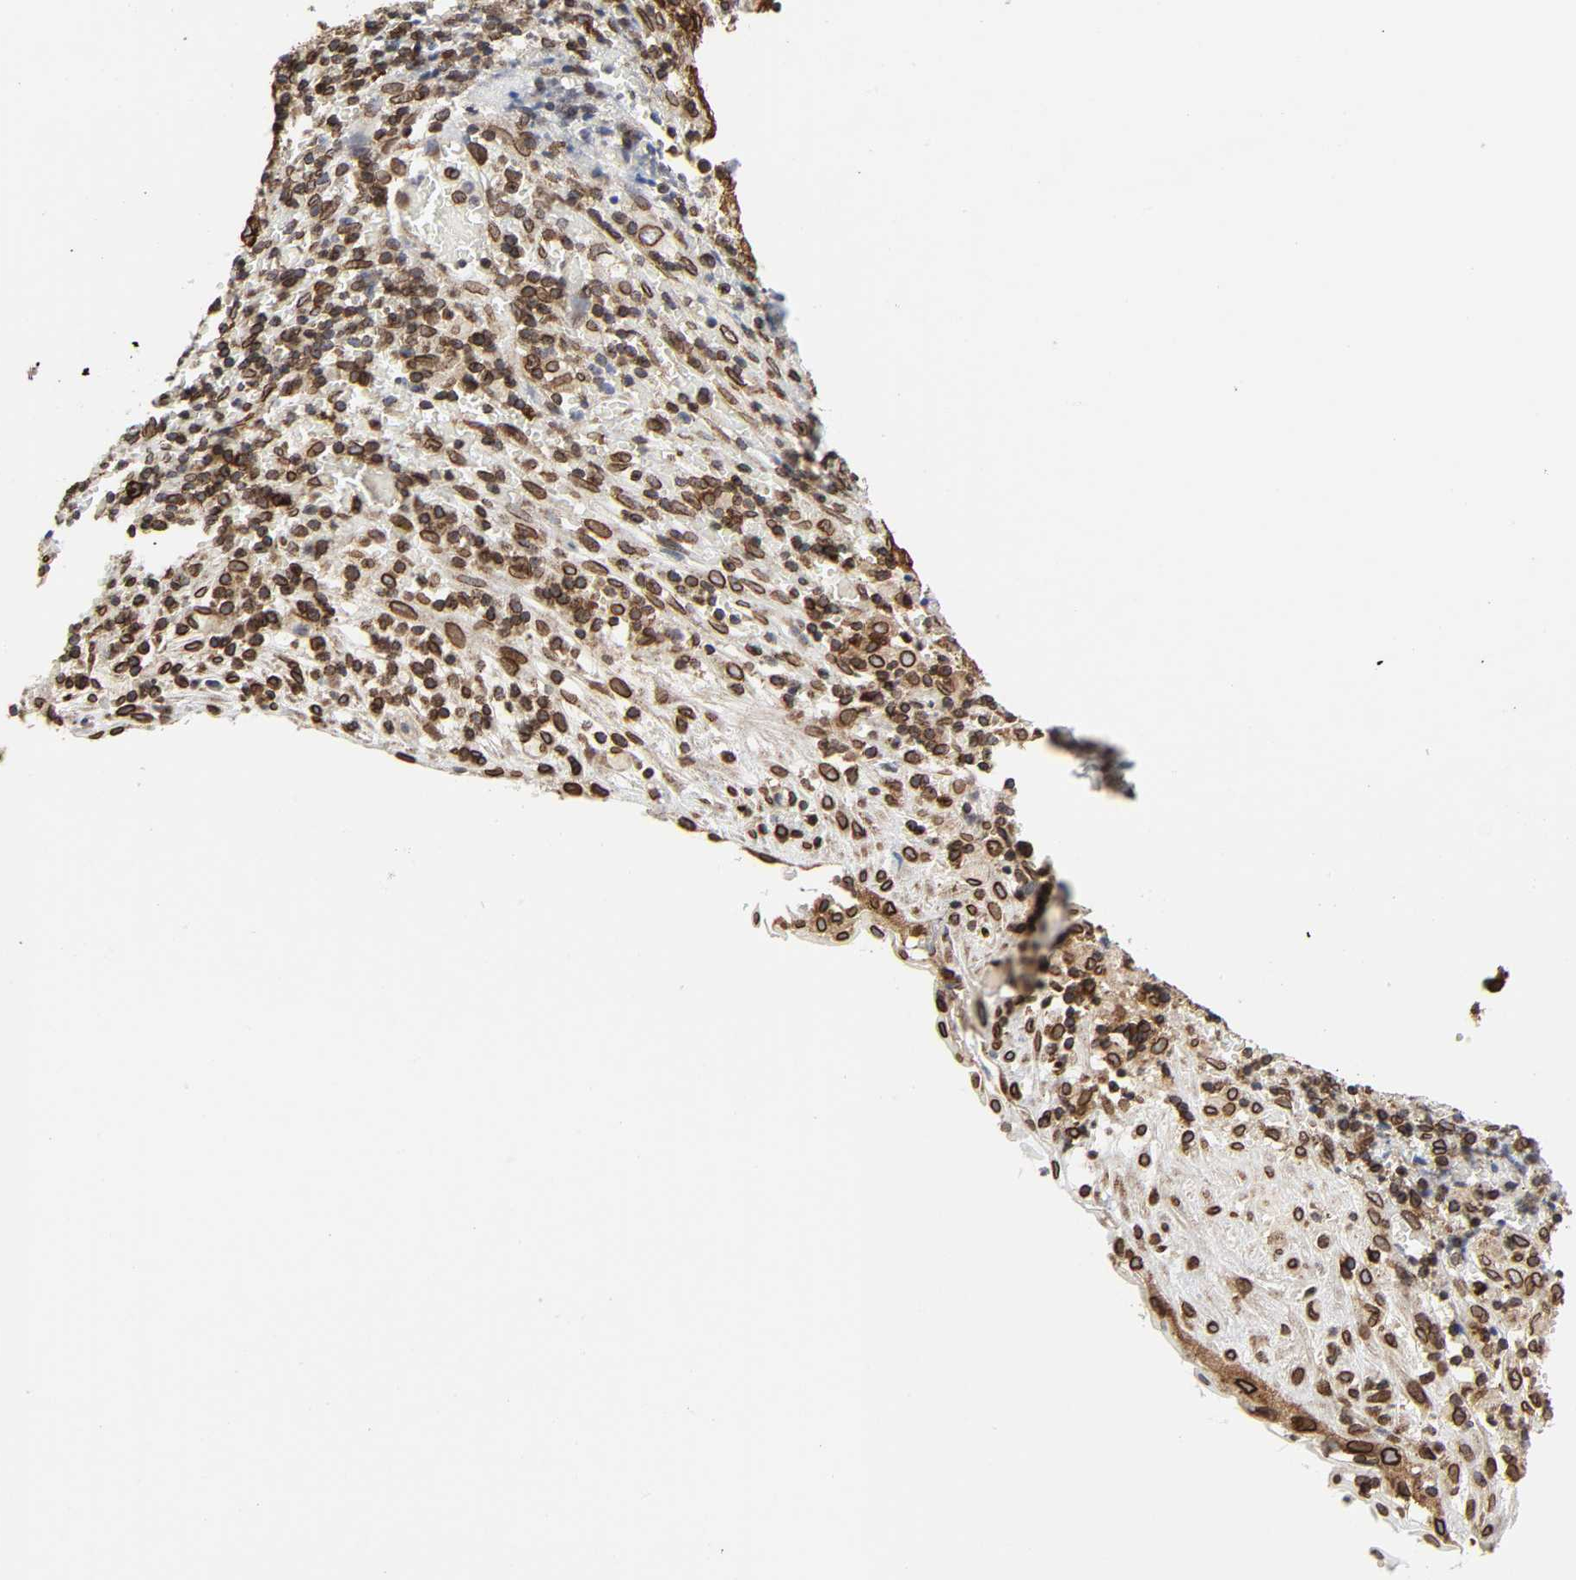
{"staining": {"intensity": "strong", "quantity": ">75%", "location": "cytoplasmic/membranous,nuclear"}, "tissue": "cervical cancer", "cell_type": "Tumor cells", "image_type": "cancer", "snomed": [{"axis": "morphology", "description": "Normal tissue, NOS"}, {"axis": "morphology", "description": "Squamous cell carcinoma, NOS"}, {"axis": "topography", "description": "Cervix"}], "caption": "A histopathology image of human cervical cancer stained for a protein reveals strong cytoplasmic/membranous and nuclear brown staining in tumor cells.", "gene": "RANGAP1", "patient": {"sex": "female", "age": 67}}